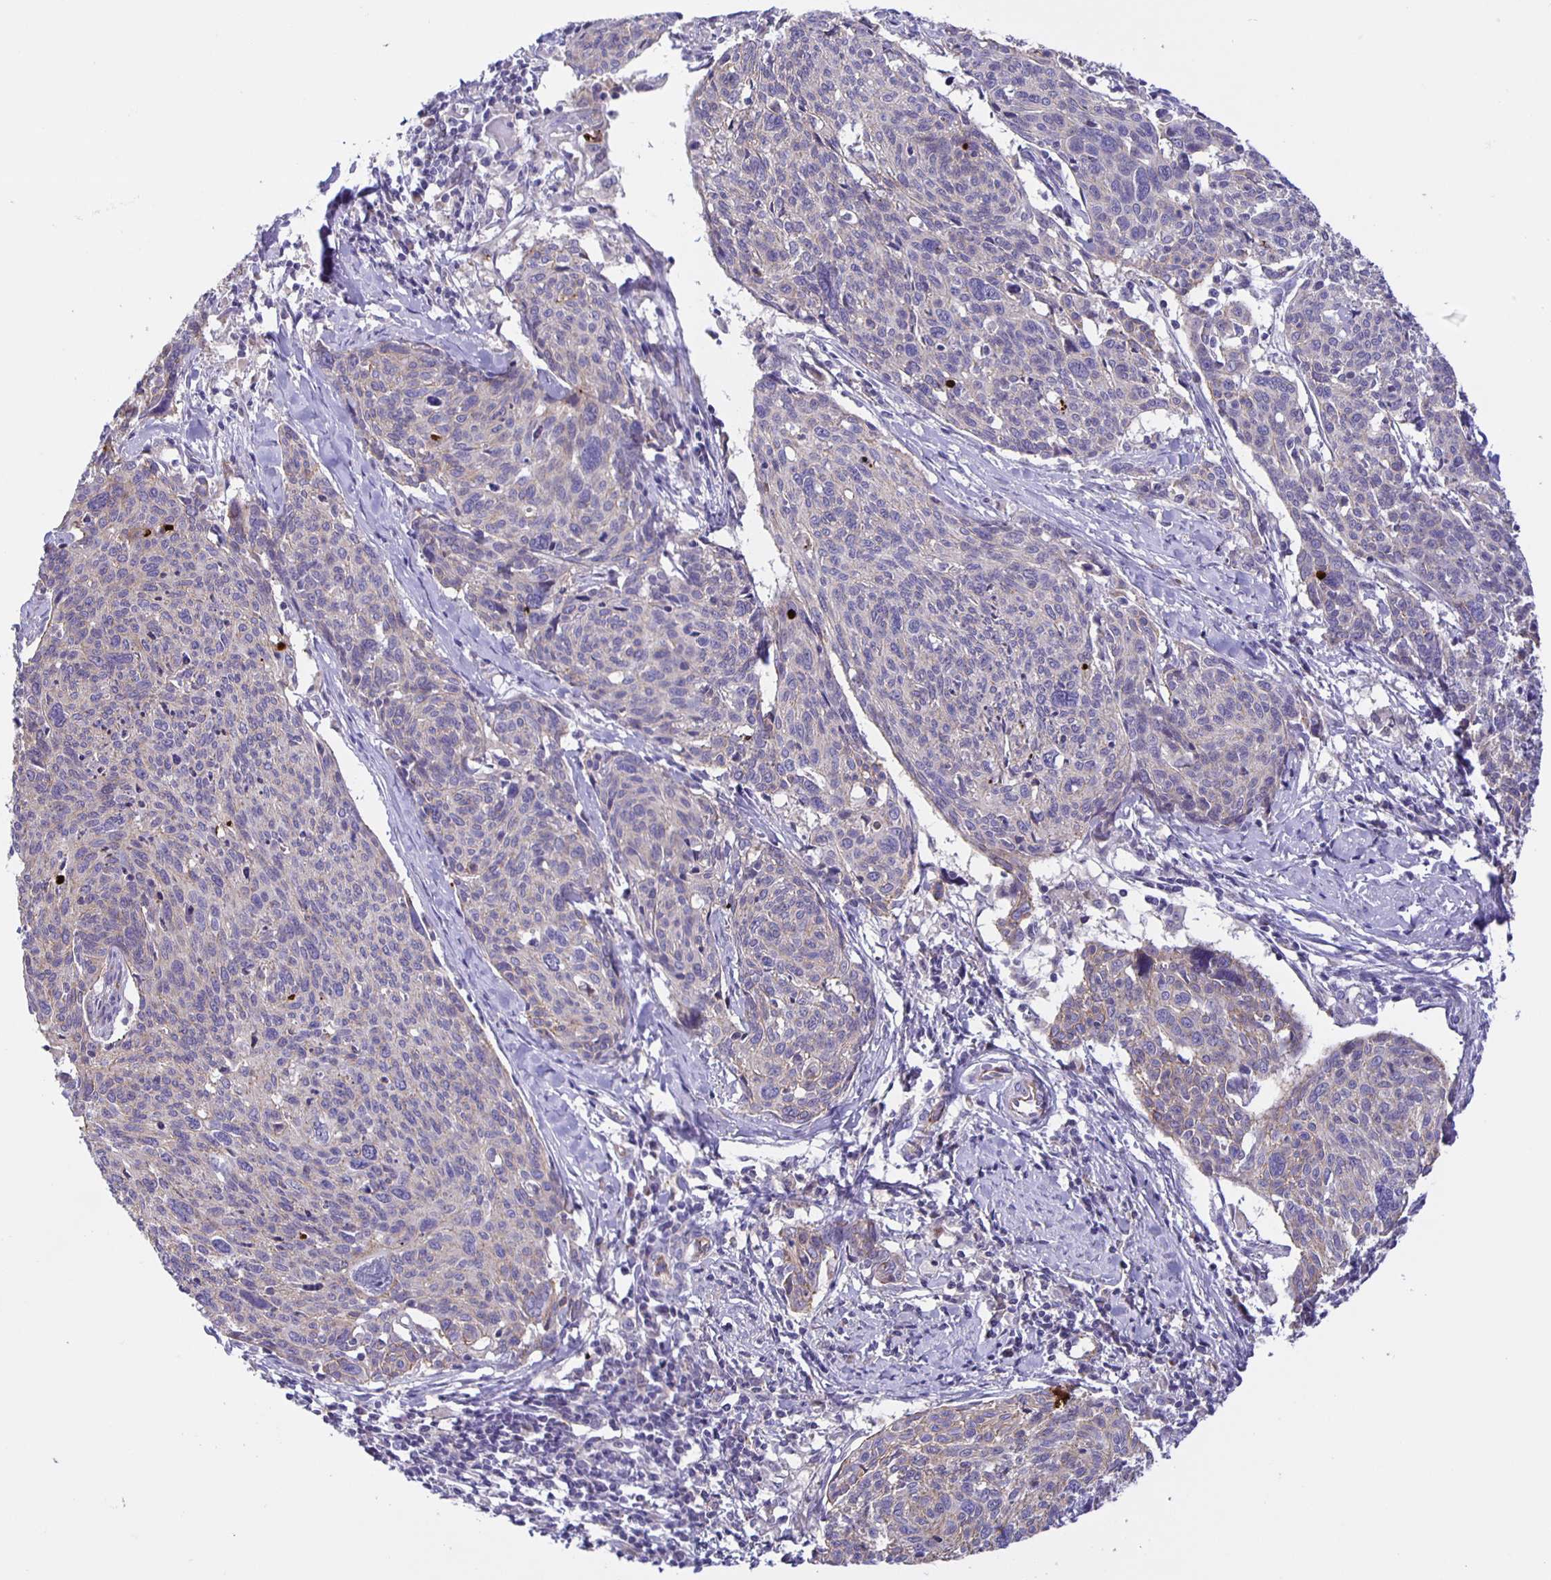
{"staining": {"intensity": "negative", "quantity": "none", "location": "none"}, "tissue": "cervical cancer", "cell_type": "Tumor cells", "image_type": "cancer", "snomed": [{"axis": "morphology", "description": "Squamous cell carcinoma, NOS"}, {"axis": "topography", "description": "Cervix"}], "caption": "Tumor cells show no significant protein expression in cervical cancer (squamous cell carcinoma).", "gene": "JMJD4", "patient": {"sex": "female", "age": 49}}